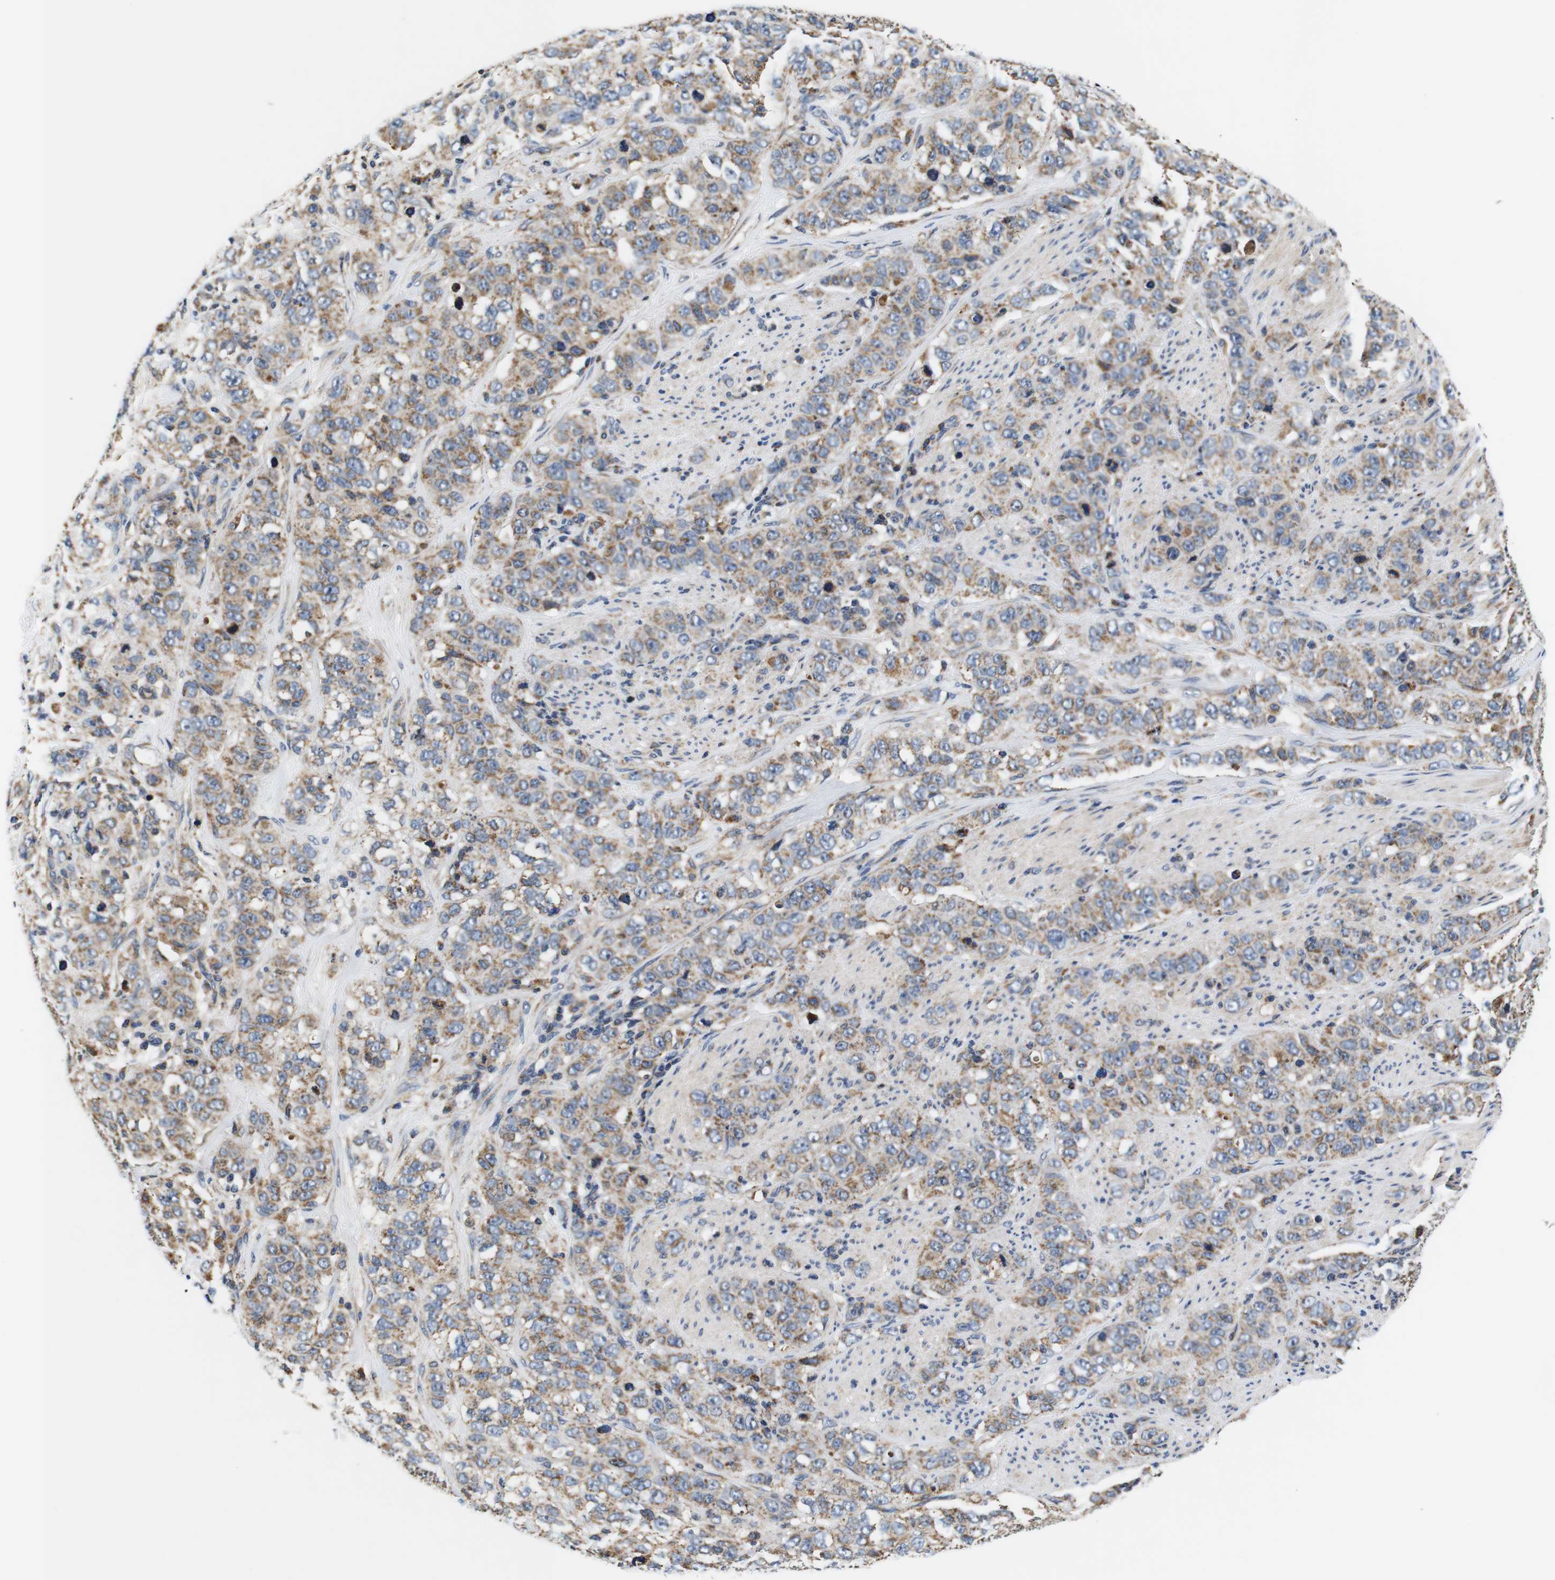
{"staining": {"intensity": "moderate", "quantity": ">75%", "location": "cytoplasmic/membranous"}, "tissue": "stomach cancer", "cell_type": "Tumor cells", "image_type": "cancer", "snomed": [{"axis": "morphology", "description": "Adenocarcinoma, NOS"}, {"axis": "topography", "description": "Stomach"}], "caption": "Protein staining by IHC reveals moderate cytoplasmic/membranous expression in approximately >75% of tumor cells in stomach cancer.", "gene": "LRP4", "patient": {"sex": "male", "age": 48}}